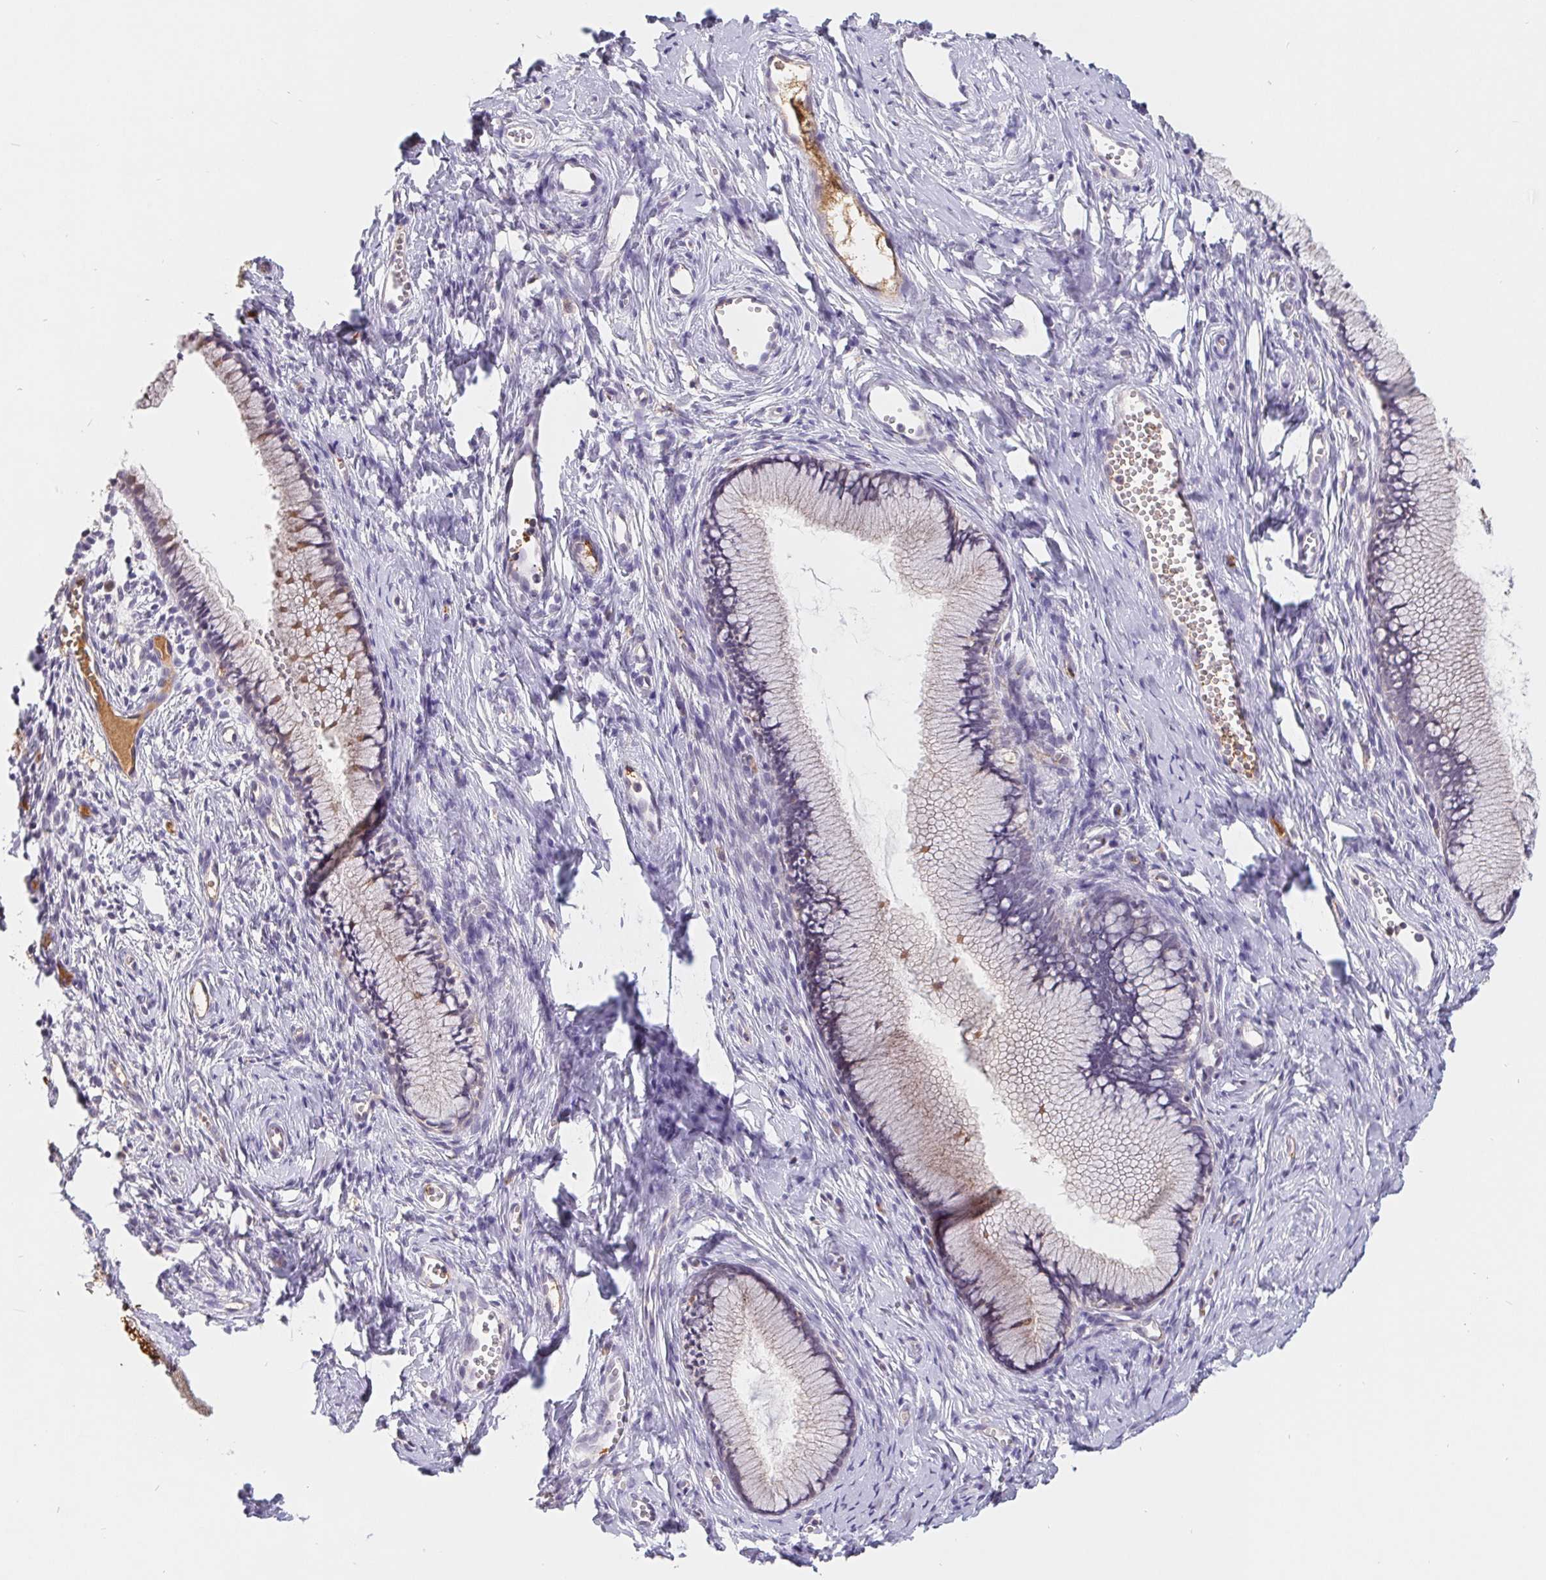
{"staining": {"intensity": "moderate", "quantity": "<25%", "location": "cytoplasmic/membranous"}, "tissue": "cervix", "cell_type": "Glandular cells", "image_type": "normal", "snomed": [{"axis": "morphology", "description": "Normal tissue, NOS"}, {"axis": "topography", "description": "Cervix"}], "caption": "Immunohistochemical staining of normal cervix reveals <25% levels of moderate cytoplasmic/membranous protein expression in approximately <25% of glandular cells. Using DAB (brown) and hematoxylin (blue) stains, captured at high magnification using brightfield microscopy.", "gene": "EMC6", "patient": {"sex": "female", "age": 40}}